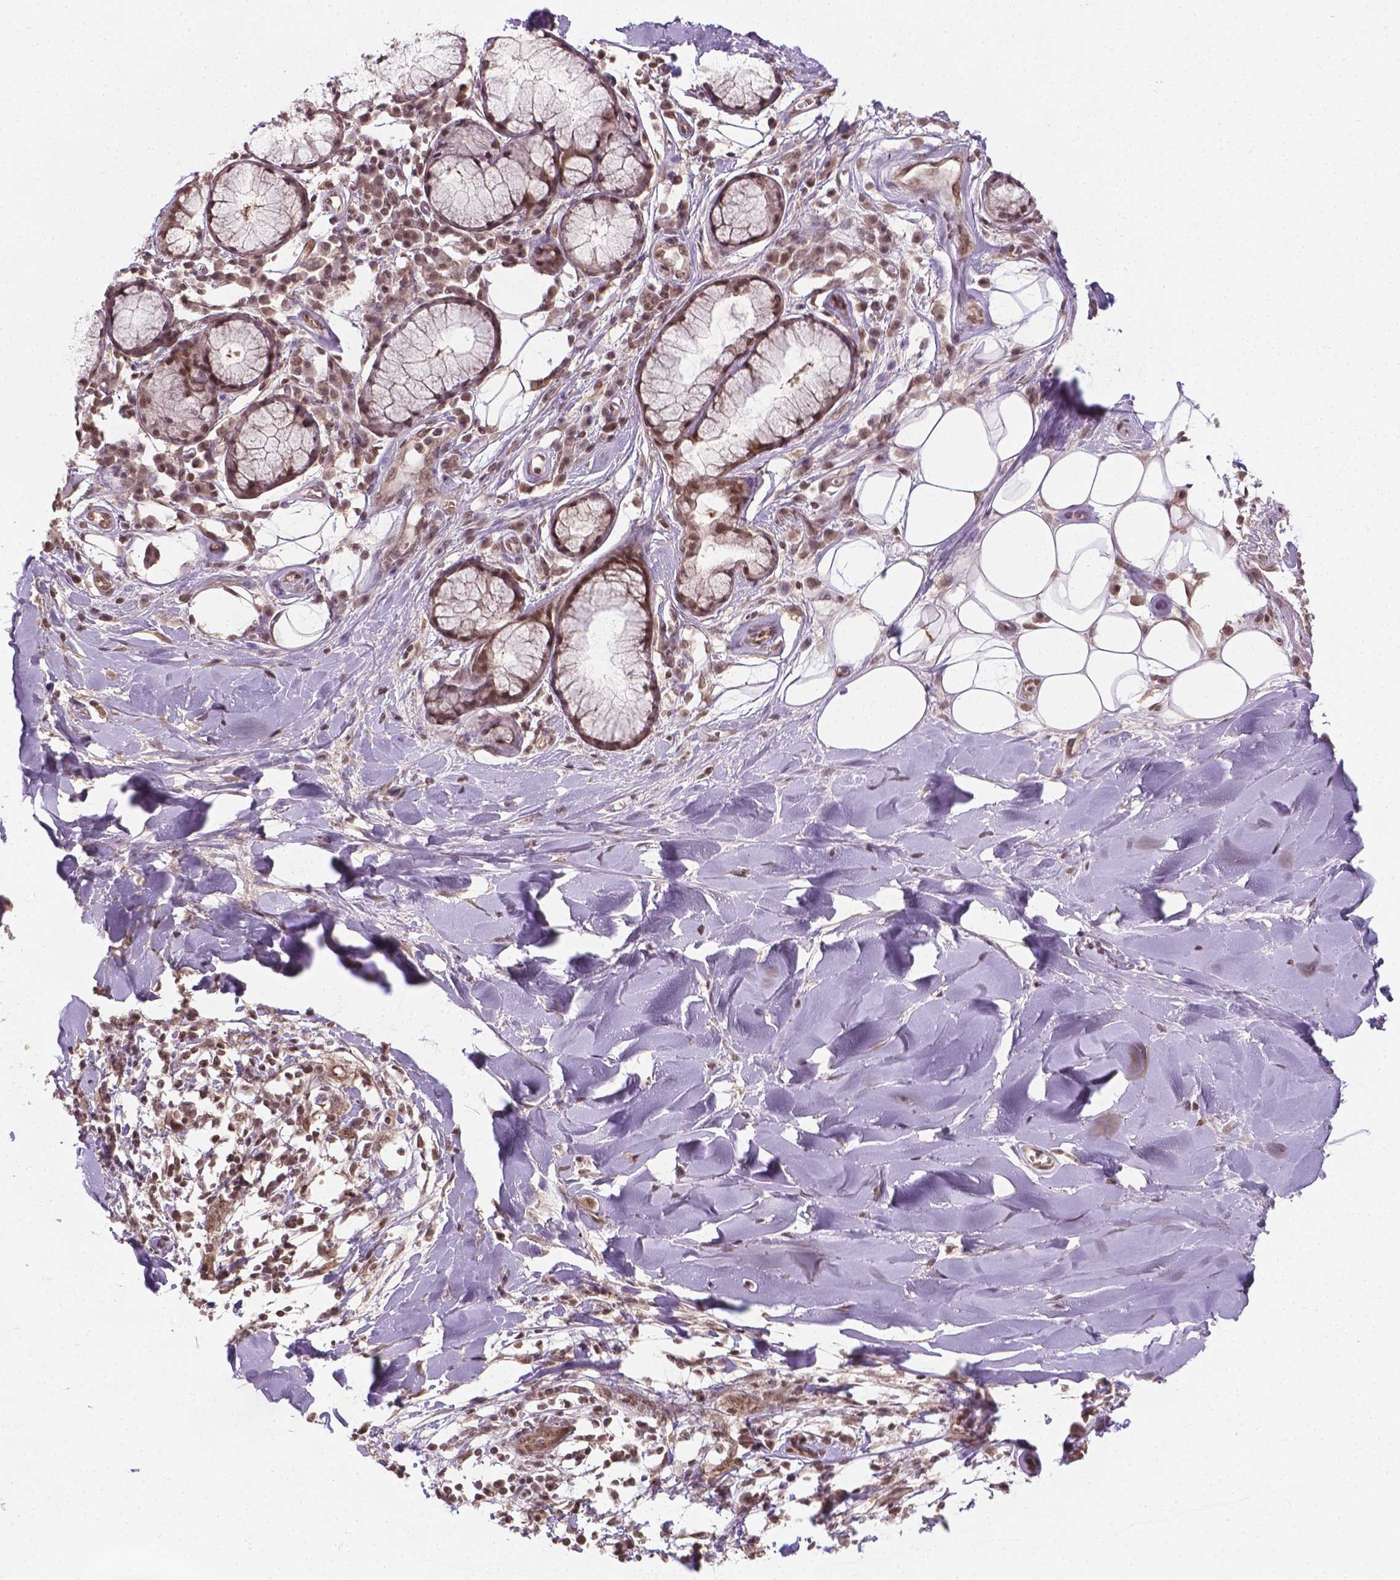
{"staining": {"intensity": "weak", "quantity": "25%-75%", "location": "cytoplasmic/membranous,nuclear"}, "tissue": "adipose tissue", "cell_type": "Adipocytes", "image_type": "normal", "snomed": [{"axis": "morphology", "description": "Normal tissue, NOS"}, {"axis": "morphology", "description": "Squamous cell carcinoma, NOS"}, {"axis": "topography", "description": "Cartilage tissue"}, {"axis": "topography", "description": "Bronchus"}, {"axis": "topography", "description": "Lung"}], "caption": "DAB immunohistochemical staining of unremarkable adipose tissue reveals weak cytoplasmic/membranous,nuclear protein positivity in approximately 25%-75% of adipocytes.", "gene": "ANKRD54", "patient": {"sex": "male", "age": 66}}